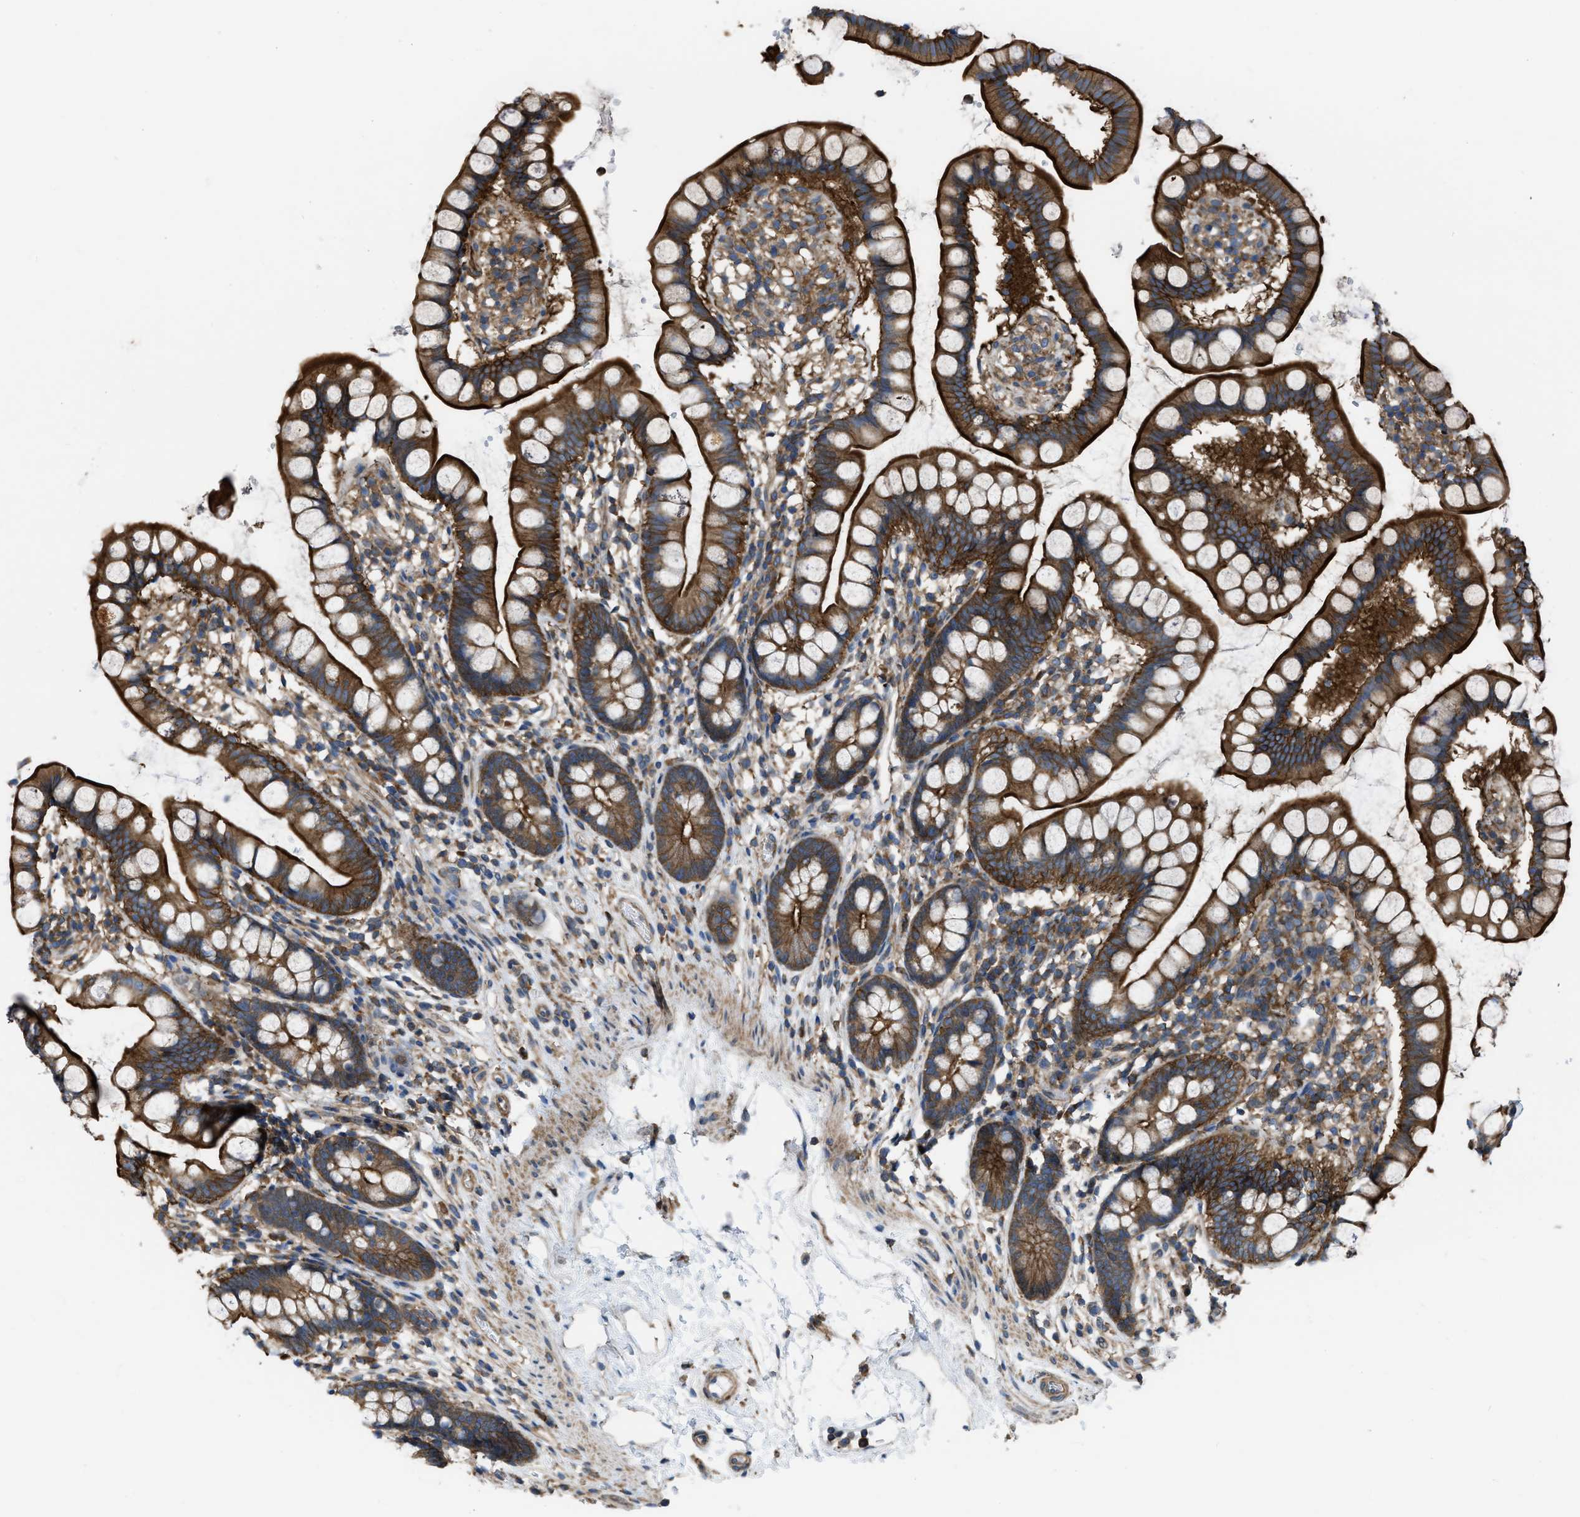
{"staining": {"intensity": "strong", "quantity": ">75%", "location": "cytoplasmic/membranous"}, "tissue": "small intestine", "cell_type": "Glandular cells", "image_type": "normal", "snomed": [{"axis": "morphology", "description": "Normal tissue, NOS"}, {"axis": "topography", "description": "Small intestine"}], "caption": "Brown immunohistochemical staining in unremarkable human small intestine demonstrates strong cytoplasmic/membranous expression in approximately >75% of glandular cells.", "gene": "MYO18A", "patient": {"sex": "female", "age": 84}}